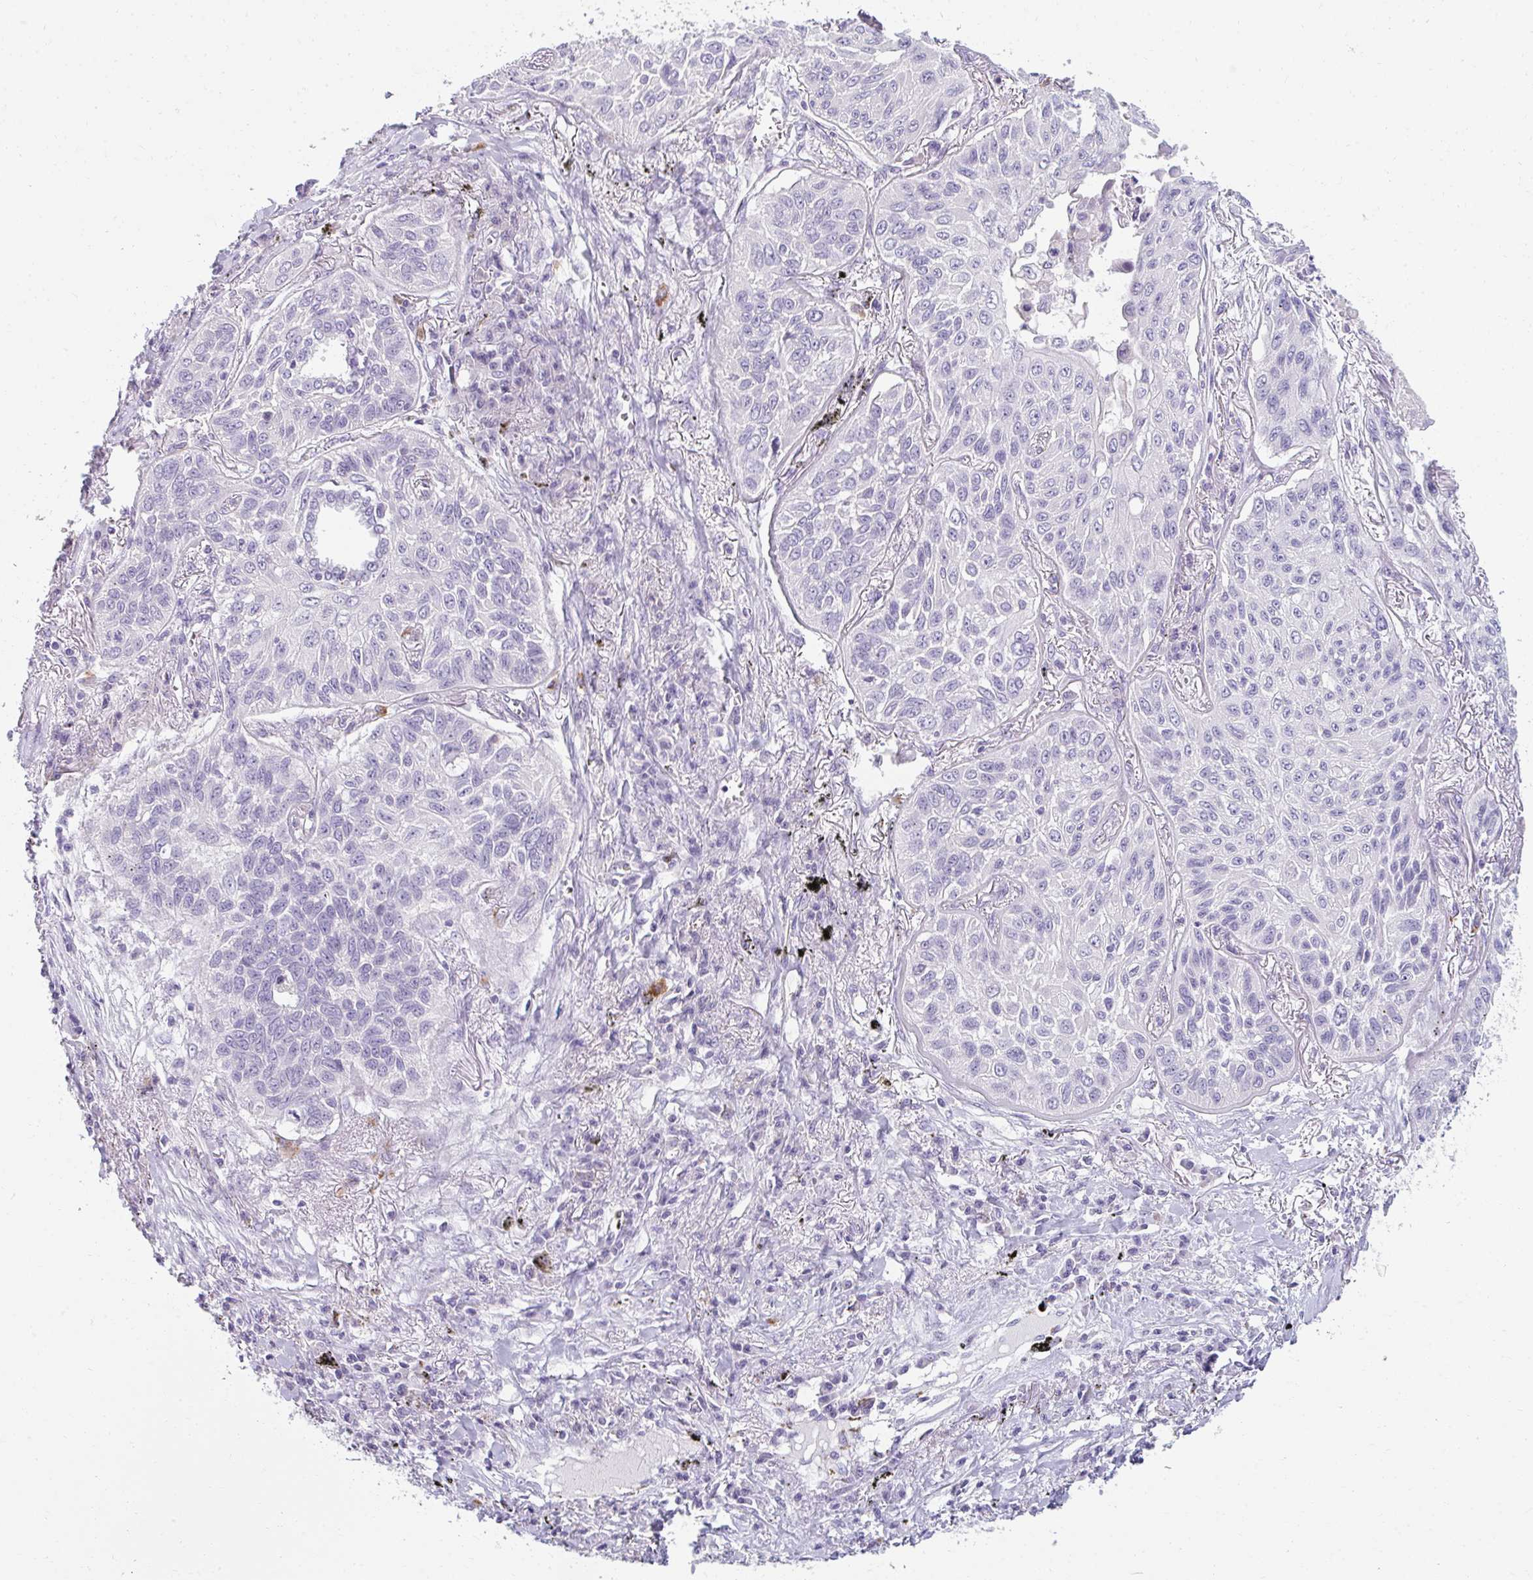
{"staining": {"intensity": "negative", "quantity": "none", "location": "none"}, "tissue": "lung cancer", "cell_type": "Tumor cells", "image_type": "cancer", "snomed": [{"axis": "morphology", "description": "Squamous cell carcinoma, NOS"}, {"axis": "topography", "description": "Lung"}], "caption": "Tumor cells show no significant positivity in lung cancer.", "gene": "EIF1AD", "patient": {"sex": "male", "age": 75}}